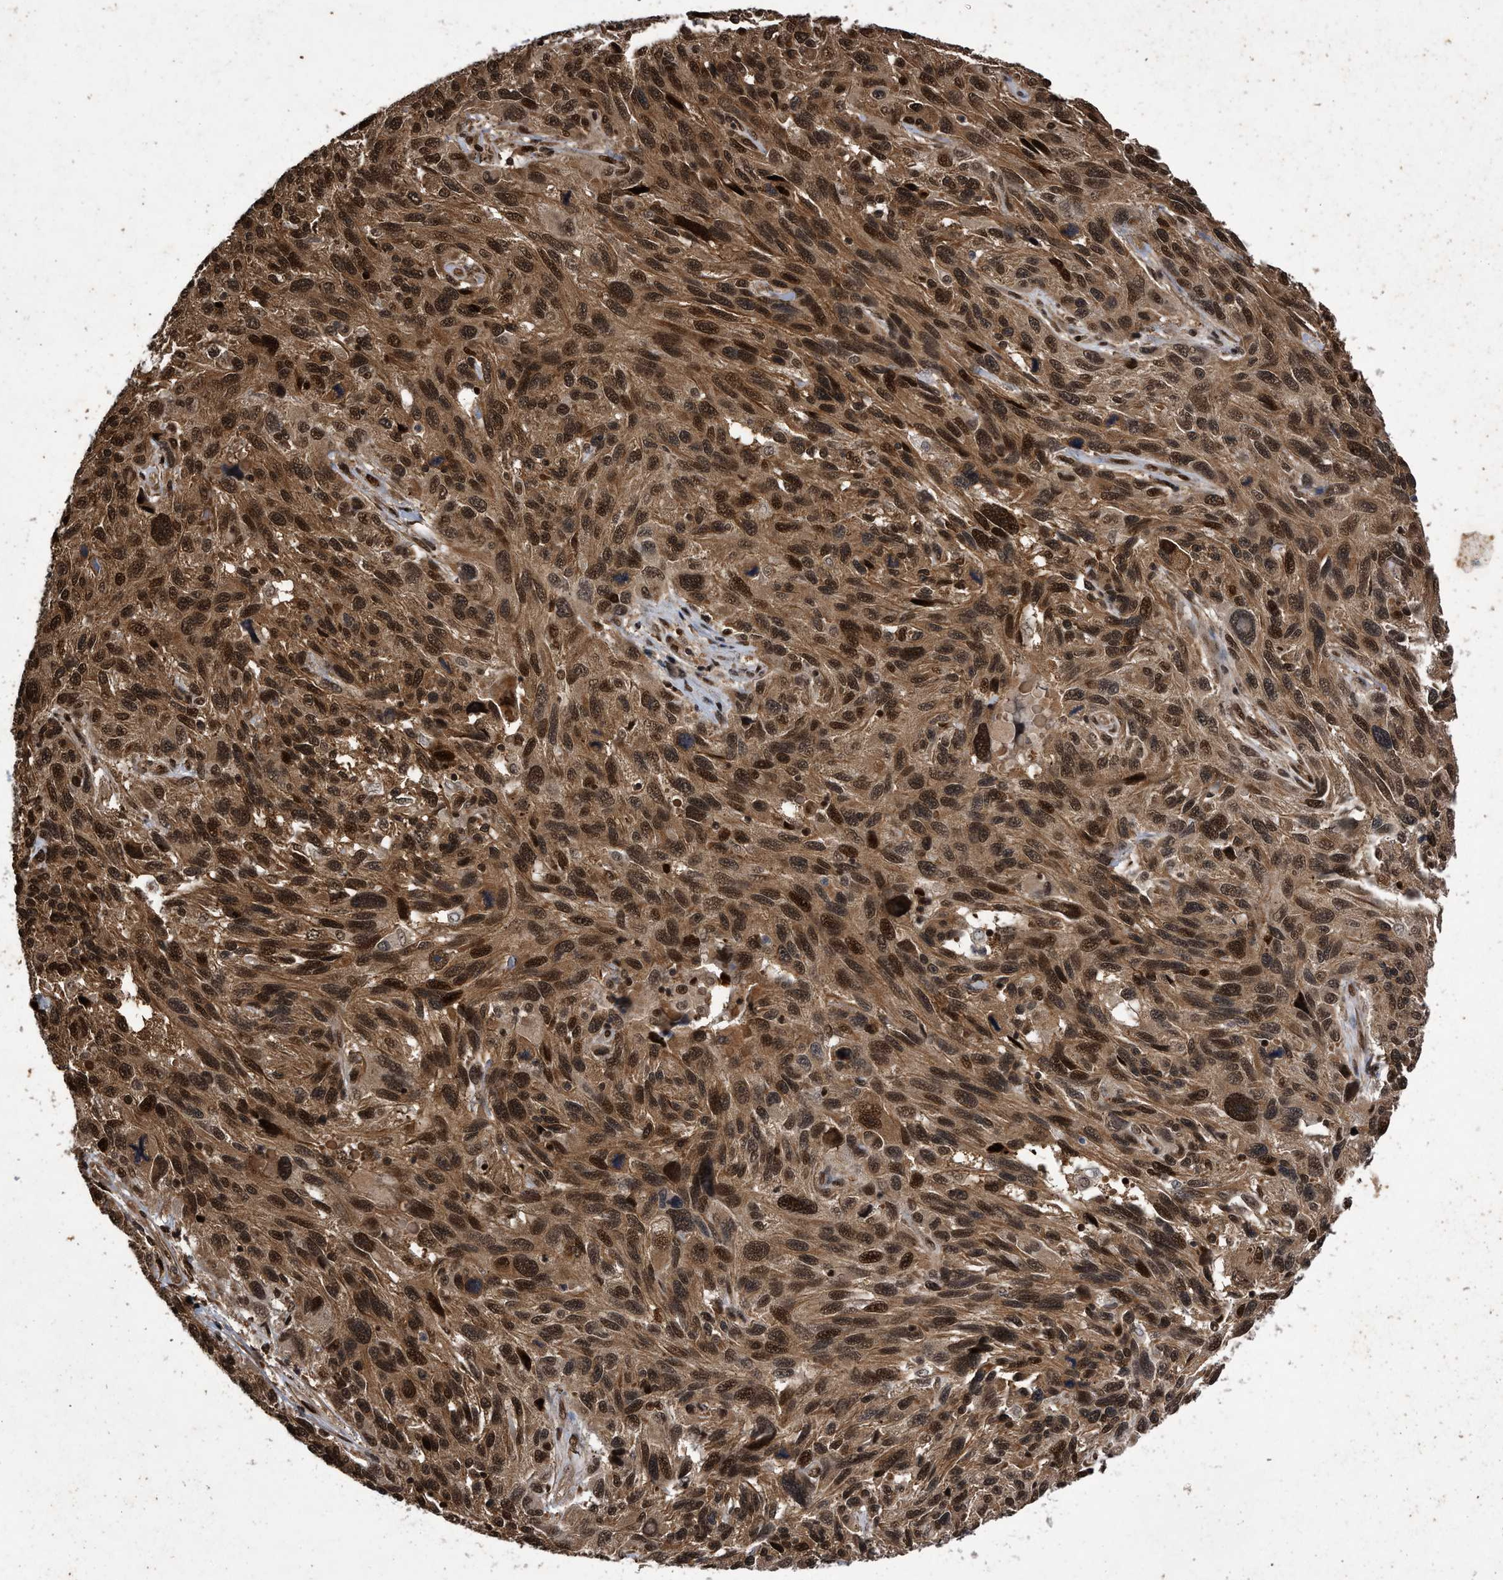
{"staining": {"intensity": "strong", "quantity": ">75%", "location": "cytoplasmic/membranous,nuclear"}, "tissue": "melanoma", "cell_type": "Tumor cells", "image_type": "cancer", "snomed": [{"axis": "morphology", "description": "Malignant melanoma, NOS"}, {"axis": "topography", "description": "Skin"}], "caption": "This is a histology image of IHC staining of melanoma, which shows strong positivity in the cytoplasmic/membranous and nuclear of tumor cells.", "gene": "RAD23B", "patient": {"sex": "male", "age": 53}}